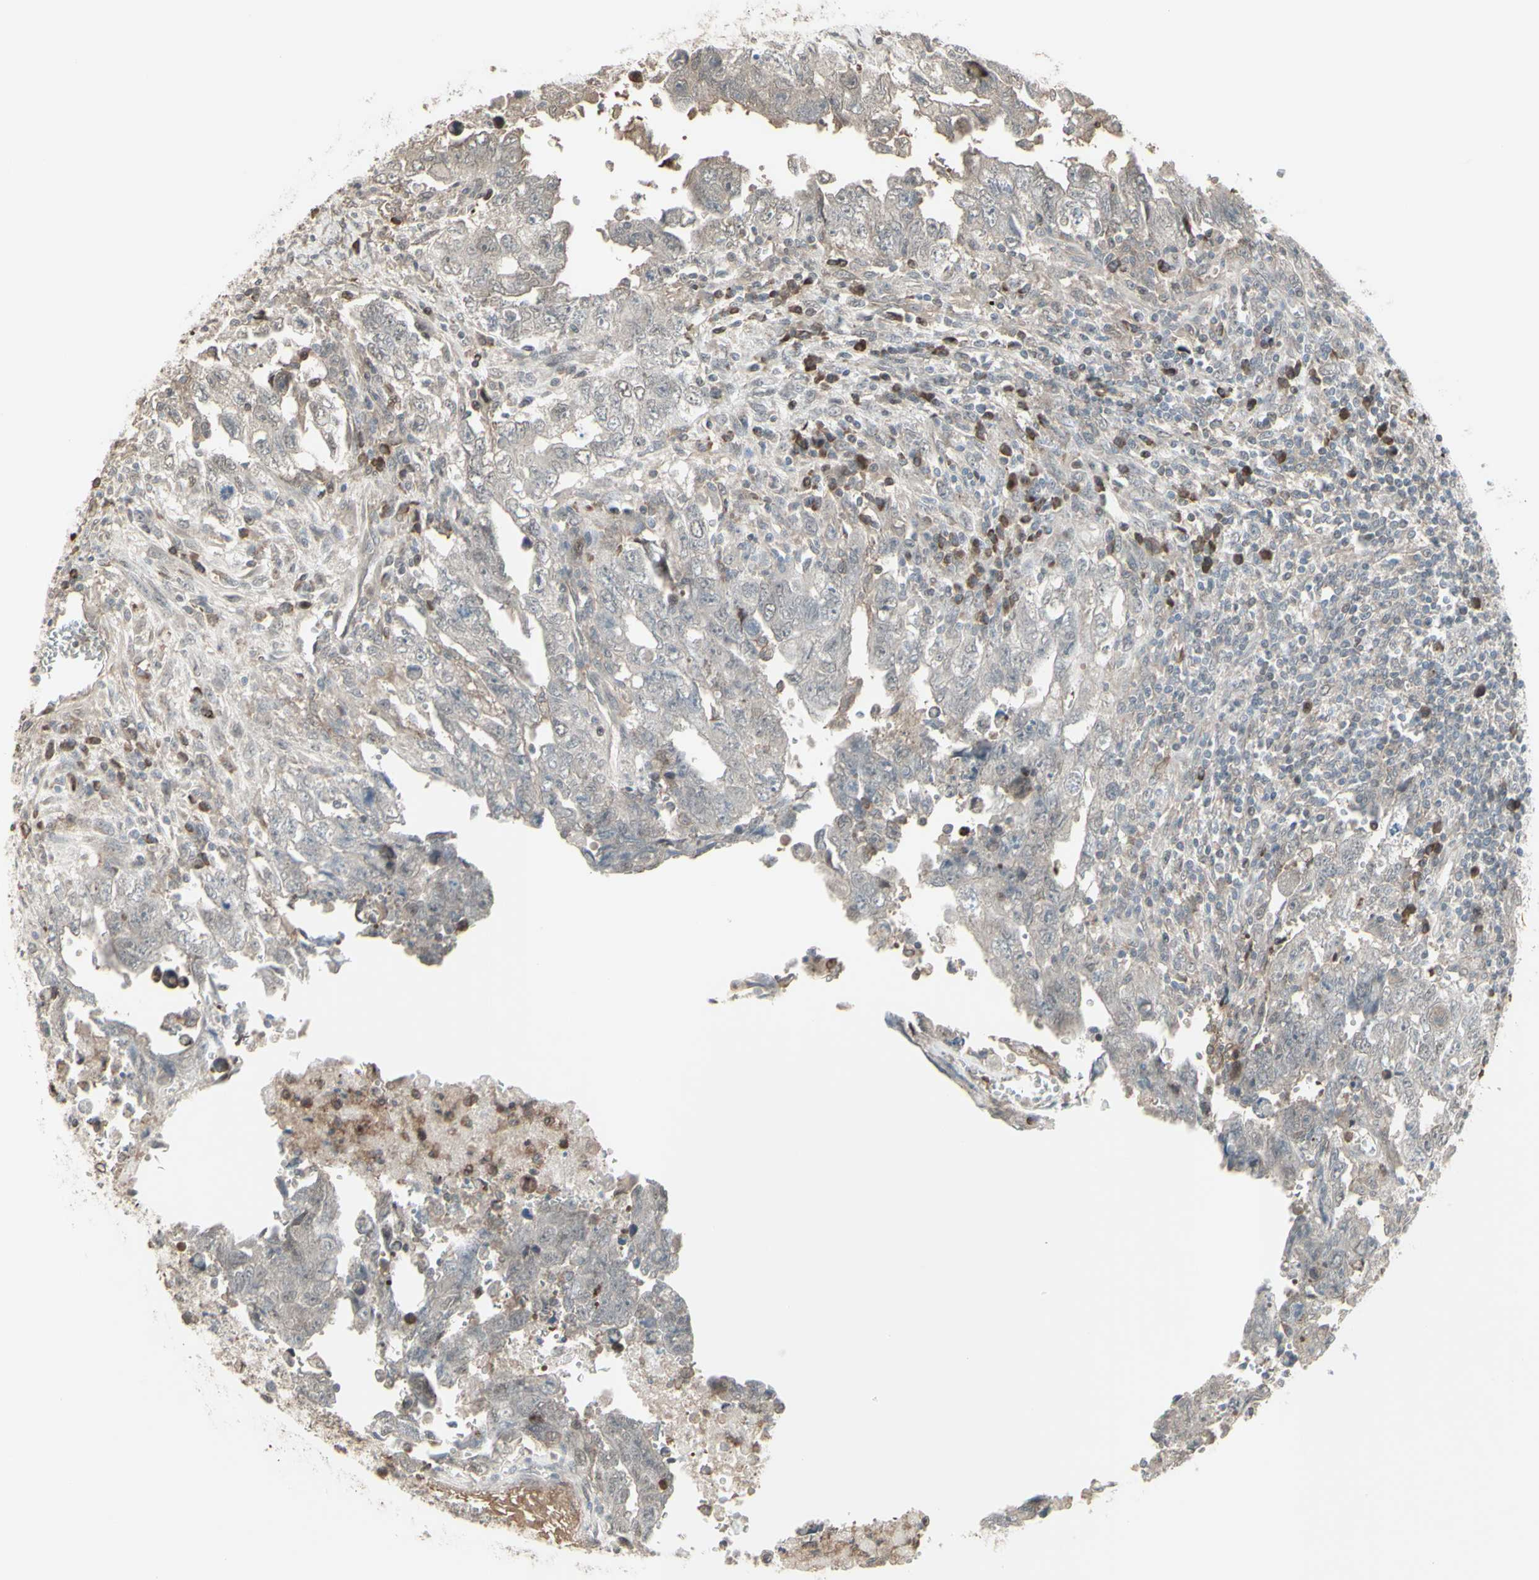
{"staining": {"intensity": "negative", "quantity": "none", "location": "none"}, "tissue": "testis cancer", "cell_type": "Tumor cells", "image_type": "cancer", "snomed": [{"axis": "morphology", "description": "Carcinoma, Embryonal, NOS"}, {"axis": "topography", "description": "Testis"}], "caption": "Immunohistochemistry micrograph of neoplastic tissue: human testis cancer (embryonal carcinoma) stained with DAB (3,3'-diaminobenzidine) exhibits no significant protein staining in tumor cells.", "gene": "CD33", "patient": {"sex": "male", "age": 28}}